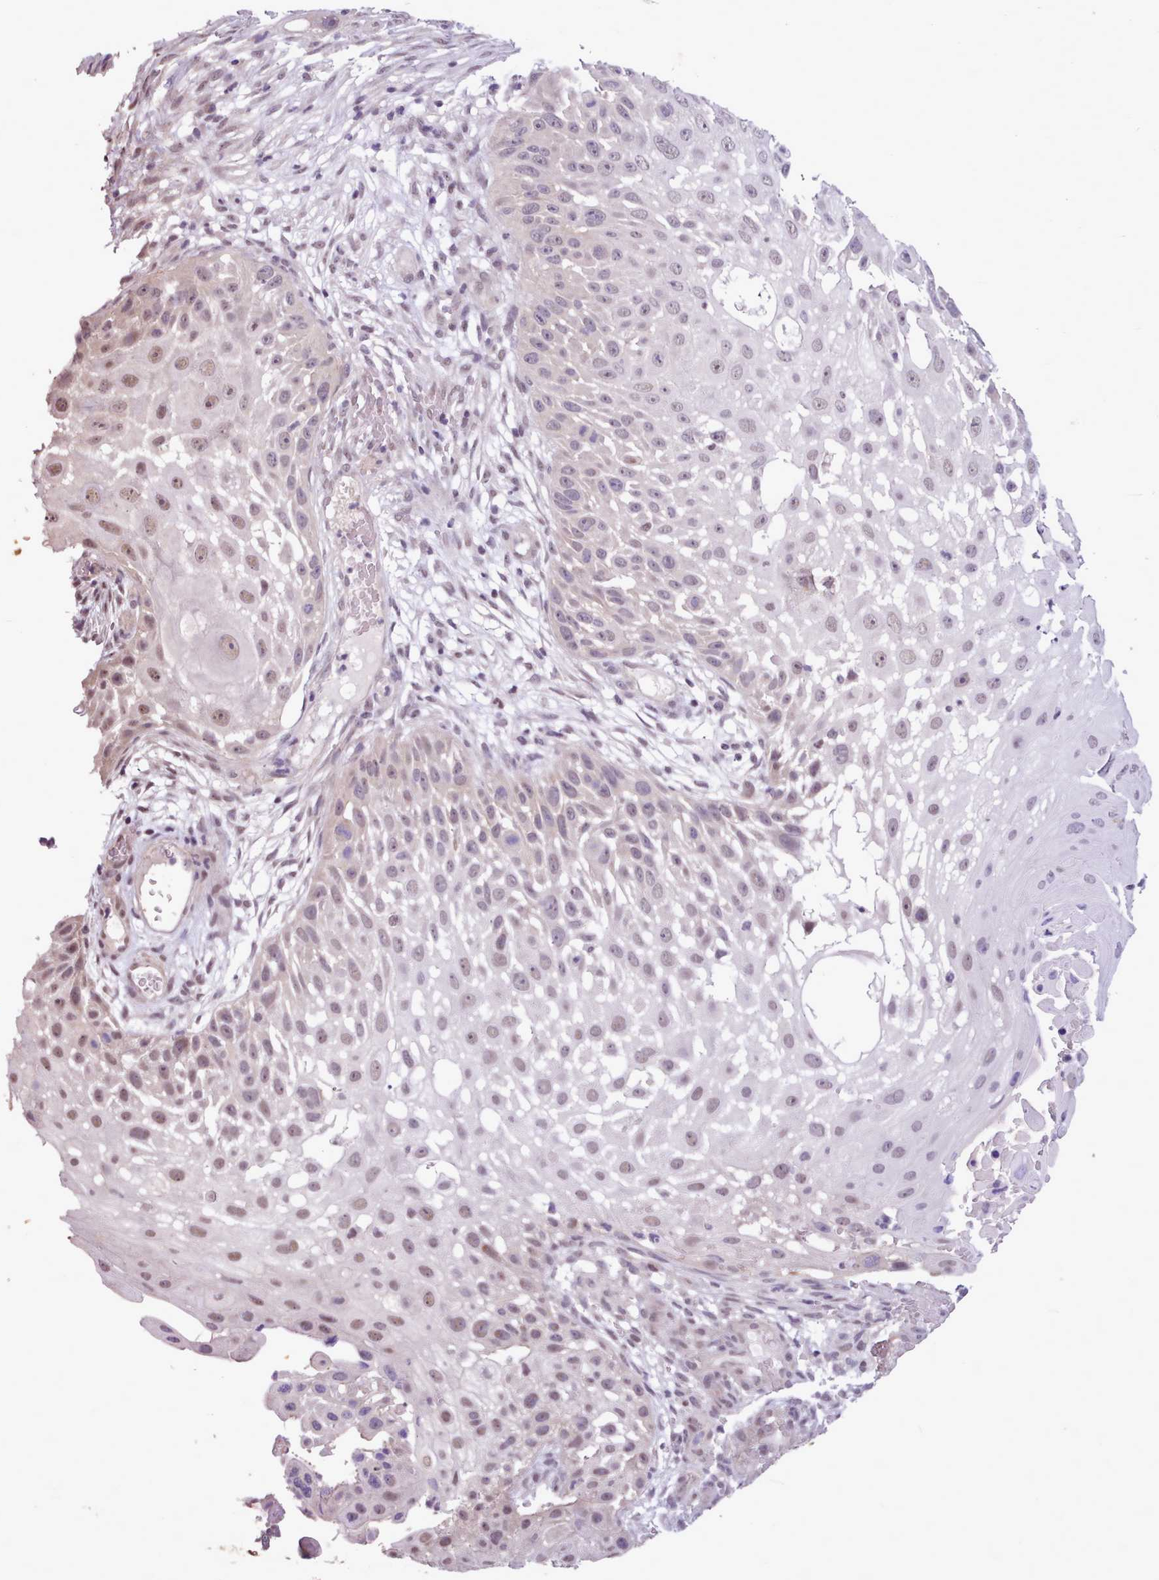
{"staining": {"intensity": "weak", "quantity": "25%-75%", "location": "nuclear"}, "tissue": "skin cancer", "cell_type": "Tumor cells", "image_type": "cancer", "snomed": [{"axis": "morphology", "description": "Squamous cell carcinoma, NOS"}, {"axis": "topography", "description": "Skin"}], "caption": "Tumor cells exhibit low levels of weak nuclear staining in about 25%-75% of cells in squamous cell carcinoma (skin).", "gene": "ZNF607", "patient": {"sex": "female", "age": 44}}